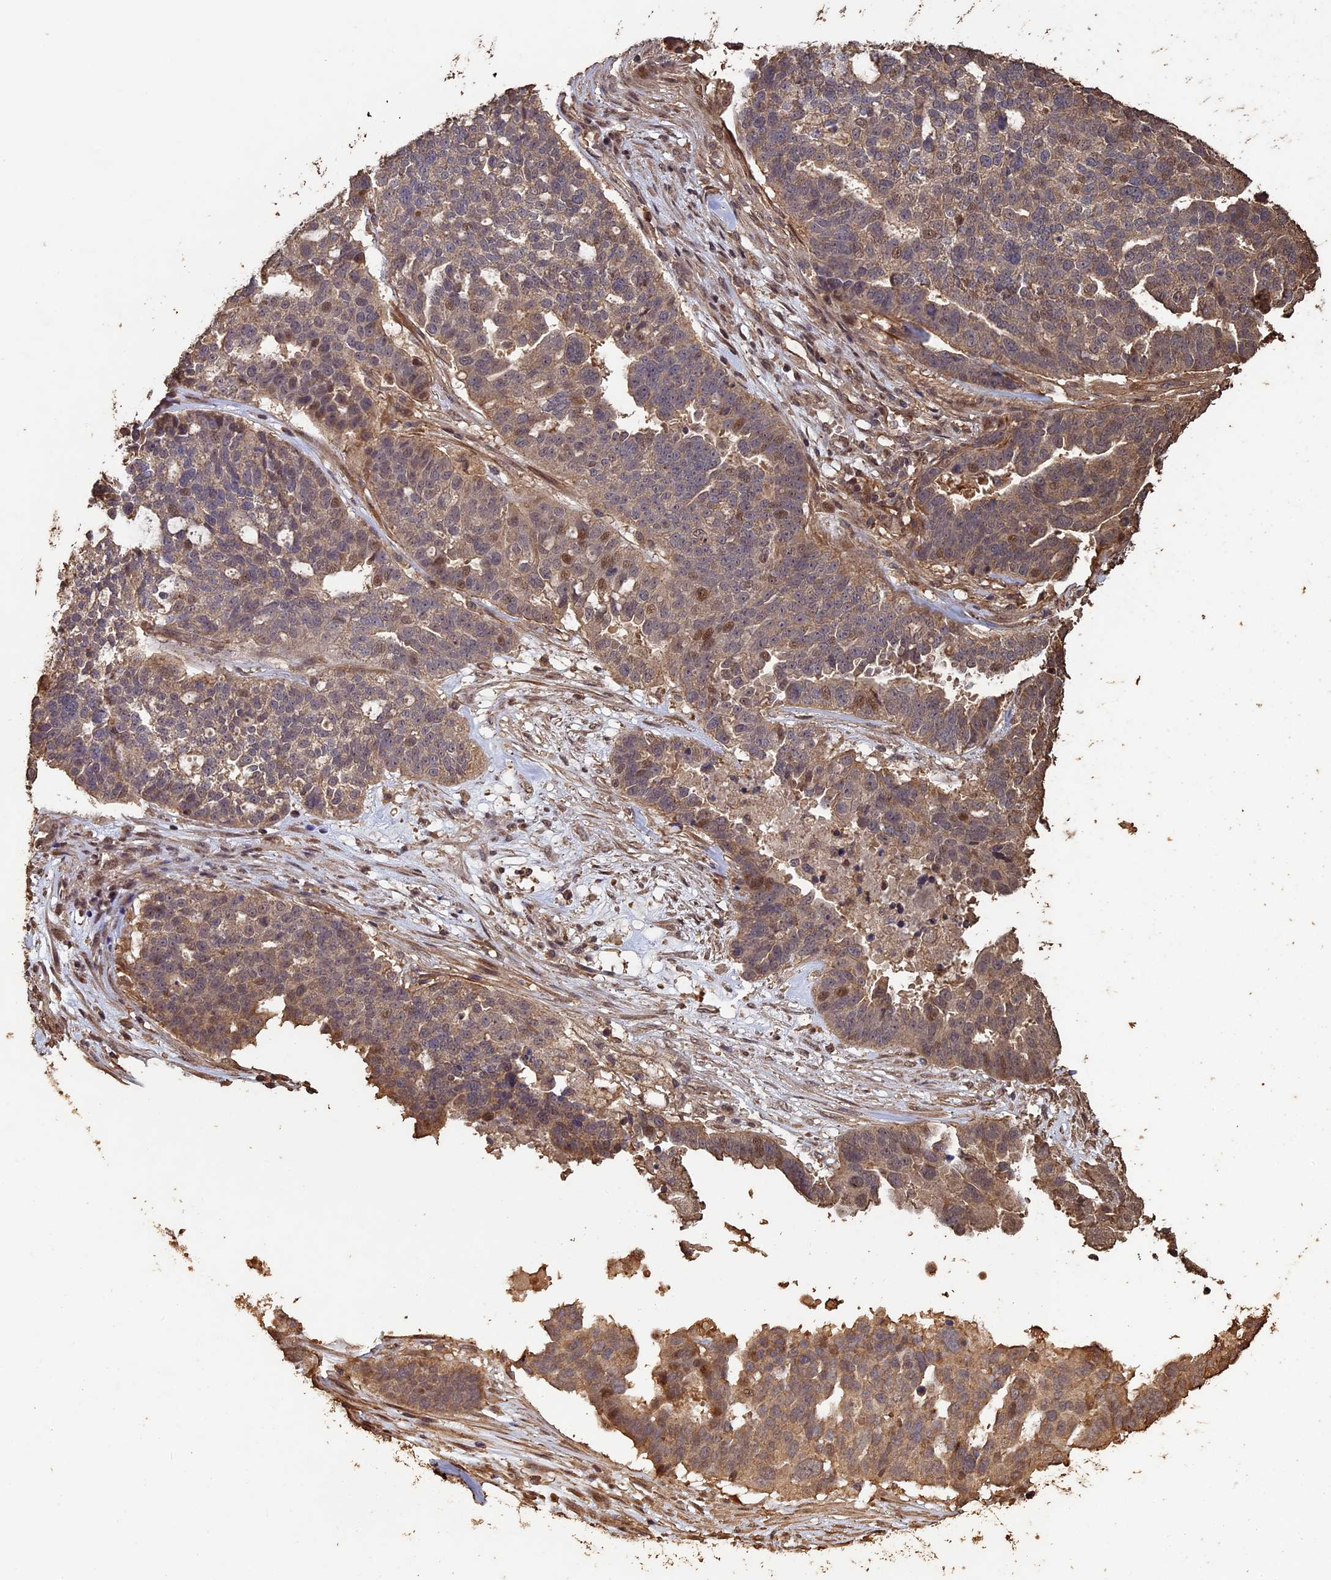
{"staining": {"intensity": "weak", "quantity": ">75%", "location": "cytoplasmic/membranous,nuclear"}, "tissue": "ovarian cancer", "cell_type": "Tumor cells", "image_type": "cancer", "snomed": [{"axis": "morphology", "description": "Cystadenocarcinoma, serous, NOS"}, {"axis": "topography", "description": "Ovary"}], "caption": "Protein expression analysis of ovarian cancer reveals weak cytoplasmic/membranous and nuclear staining in approximately >75% of tumor cells.", "gene": "HUNK", "patient": {"sex": "female", "age": 59}}